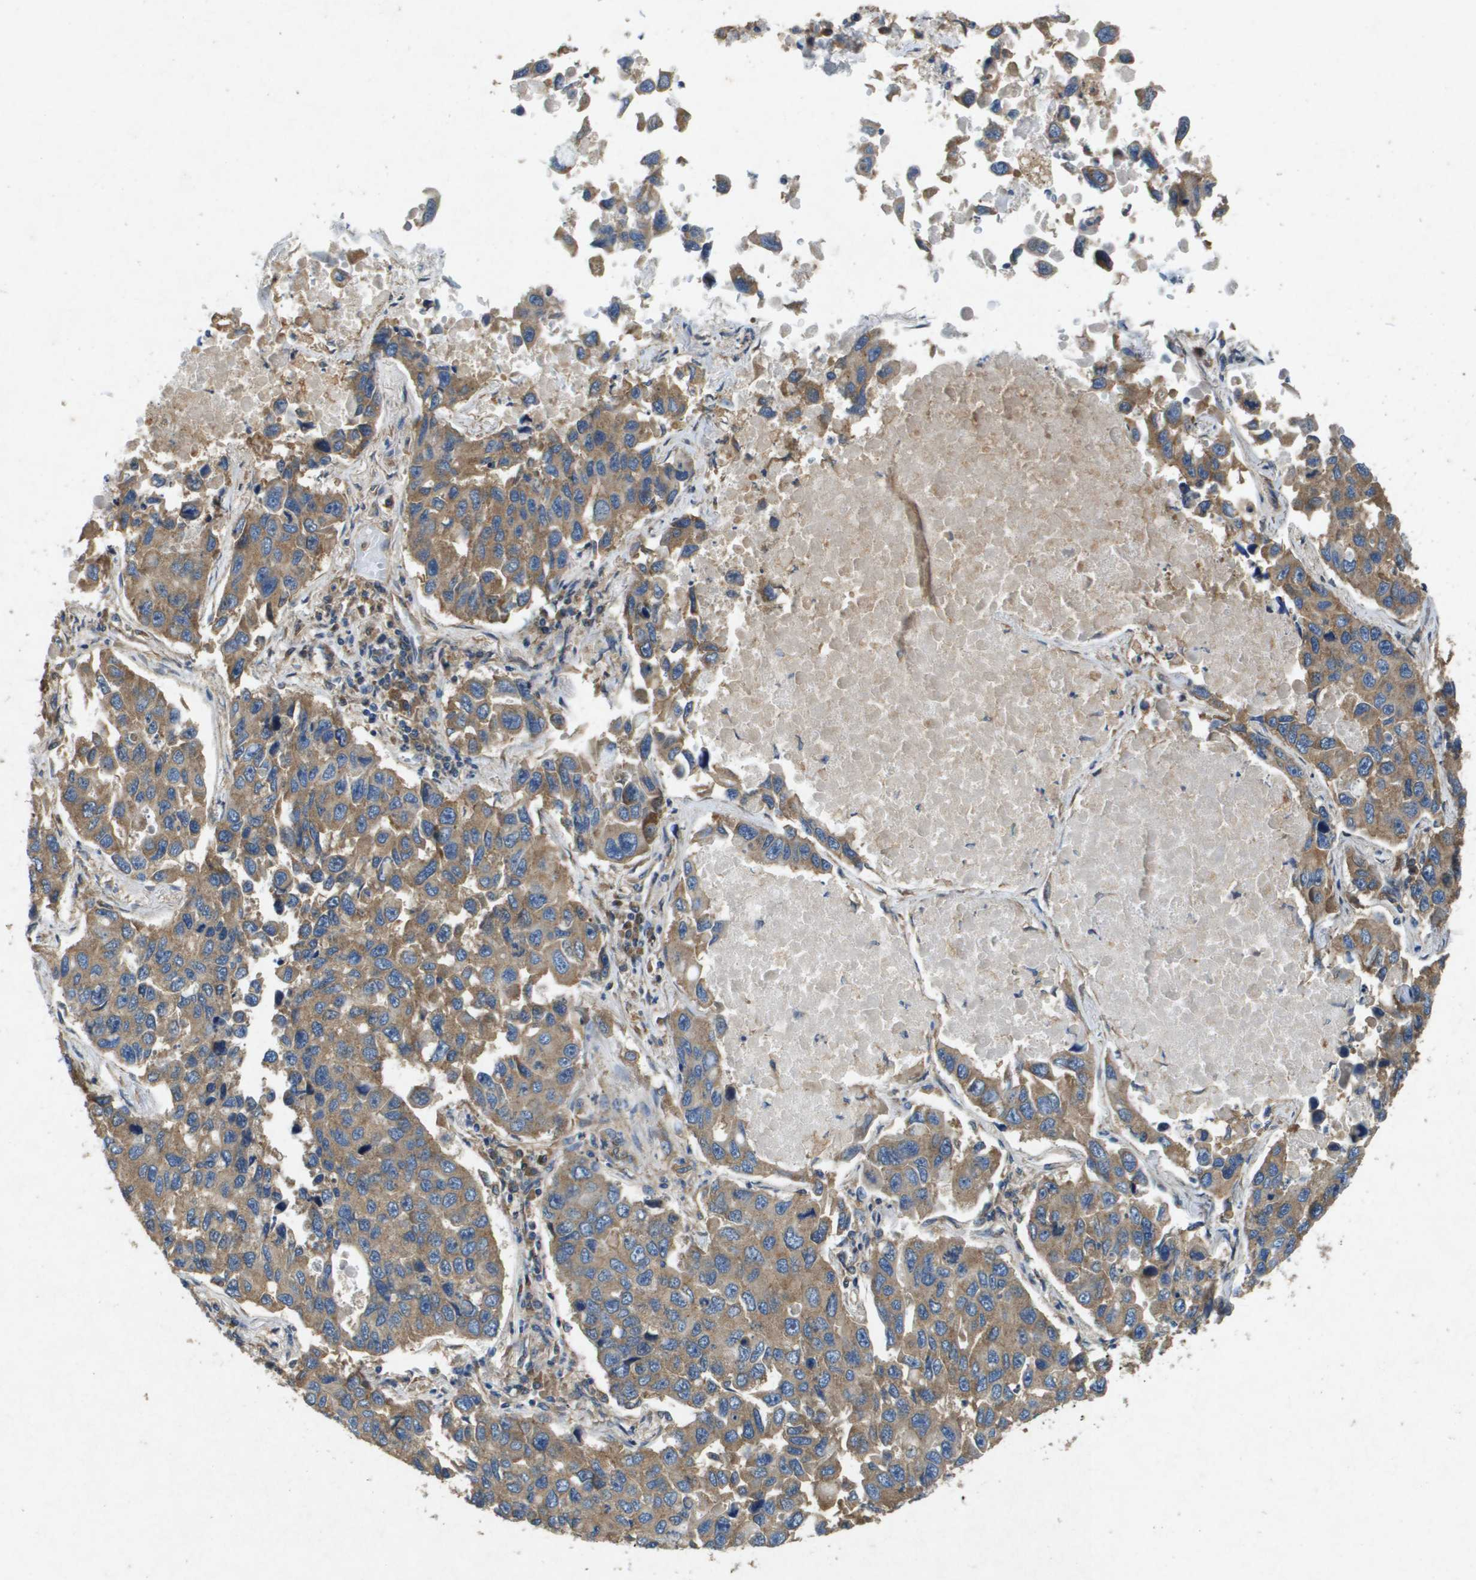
{"staining": {"intensity": "moderate", "quantity": ">75%", "location": "cytoplasmic/membranous"}, "tissue": "lung cancer", "cell_type": "Tumor cells", "image_type": "cancer", "snomed": [{"axis": "morphology", "description": "Adenocarcinoma, NOS"}, {"axis": "topography", "description": "Lung"}], "caption": "This histopathology image shows immunohistochemistry staining of adenocarcinoma (lung), with medium moderate cytoplasmic/membranous expression in about >75% of tumor cells.", "gene": "PTPRT", "patient": {"sex": "male", "age": 64}}